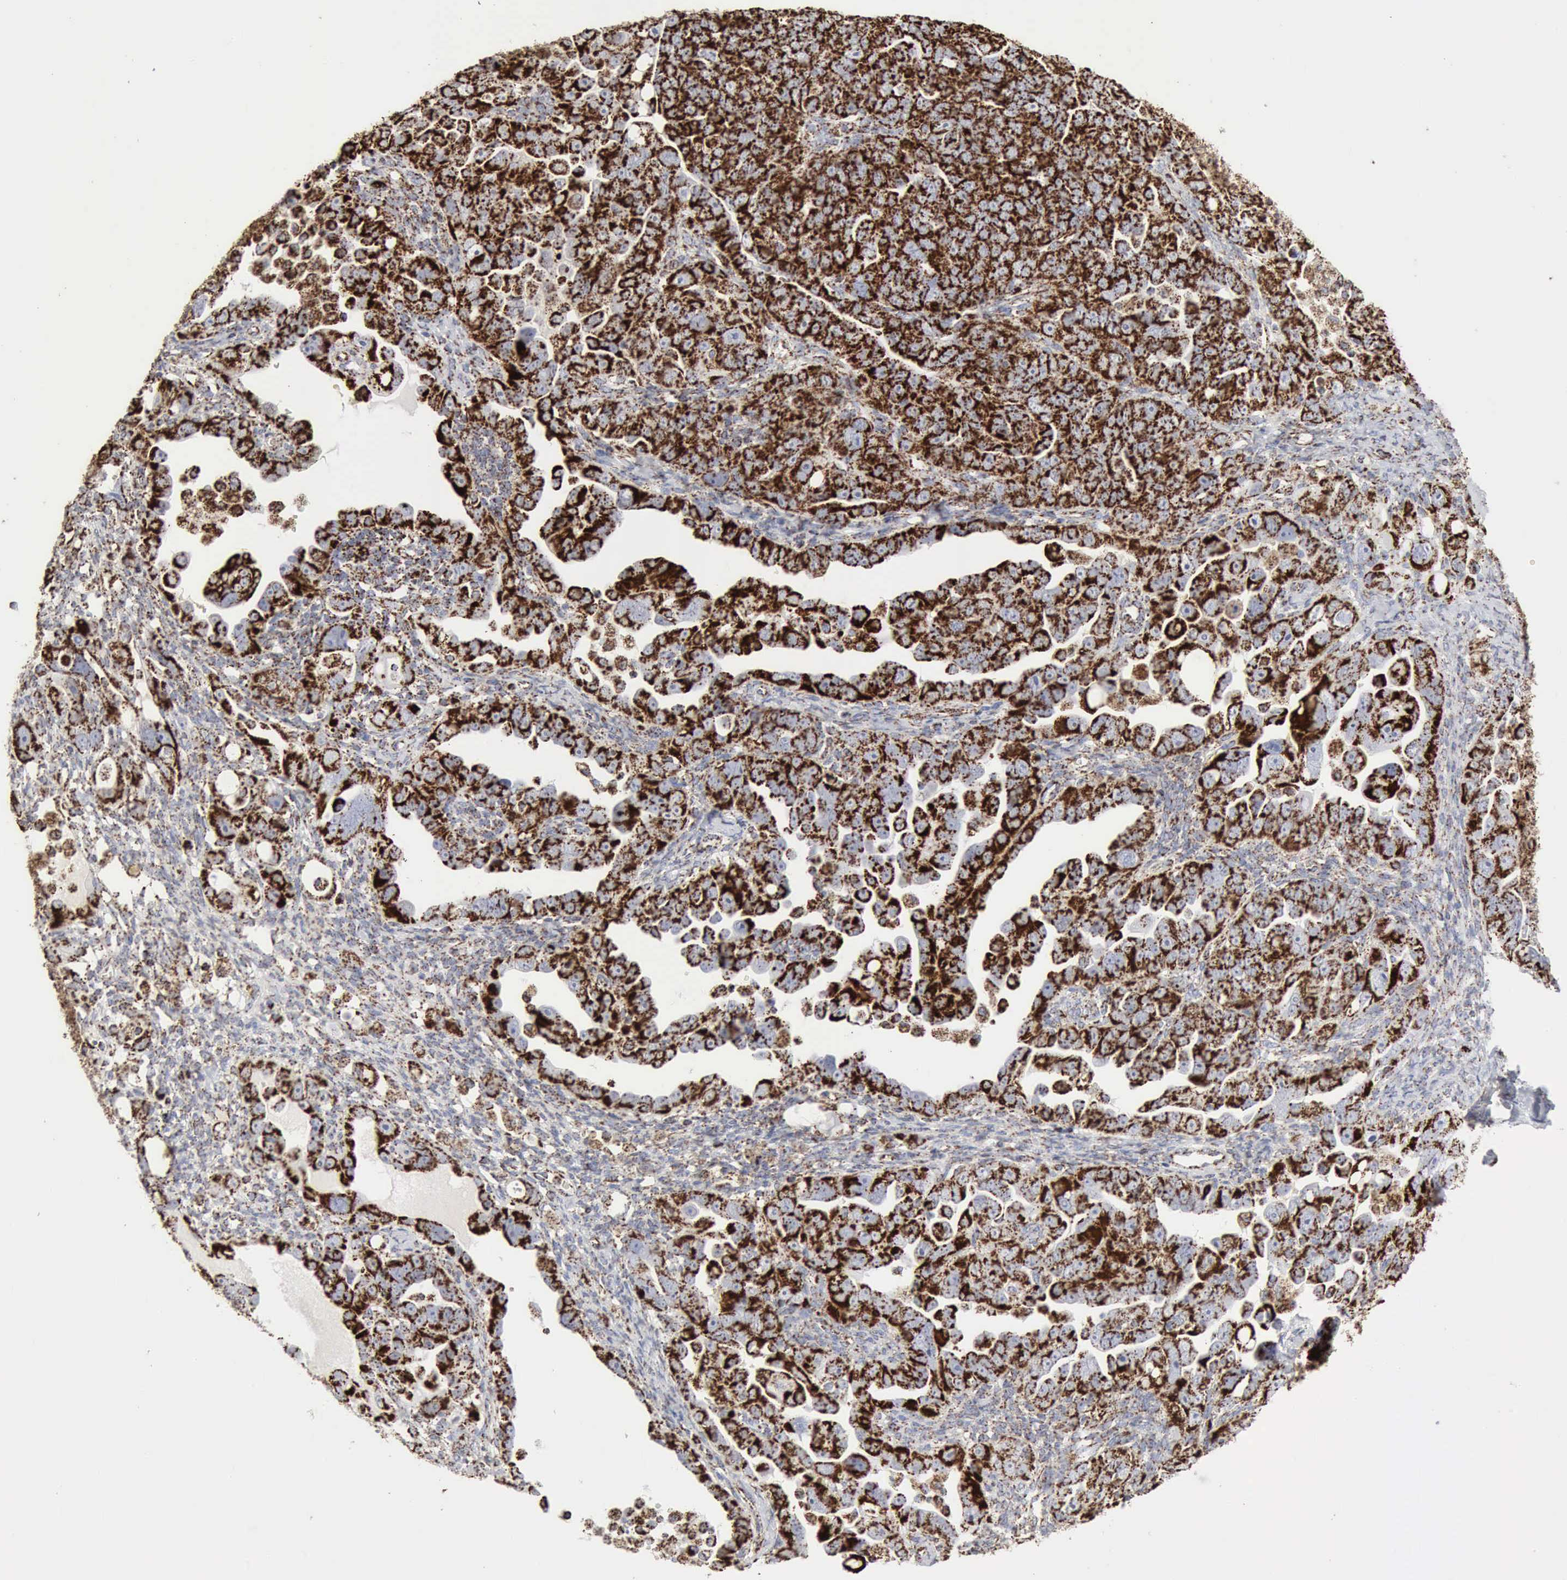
{"staining": {"intensity": "strong", "quantity": ">75%", "location": "cytoplasmic/membranous"}, "tissue": "ovarian cancer", "cell_type": "Tumor cells", "image_type": "cancer", "snomed": [{"axis": "morphology", "description": "Cystadenocarcinoma, serous, NOS"}, {"axis": "topography", "description": "Ovary"}], "caption": "Human ovarian cancer (serous cystadenocarcinoma) stained for a protein (brown) shows strong cytoplasmic/membranous positive positivity in about >75% of tumor cells.", "gene": "ACO2", "patient": {"sex": "female", "age": 66}}